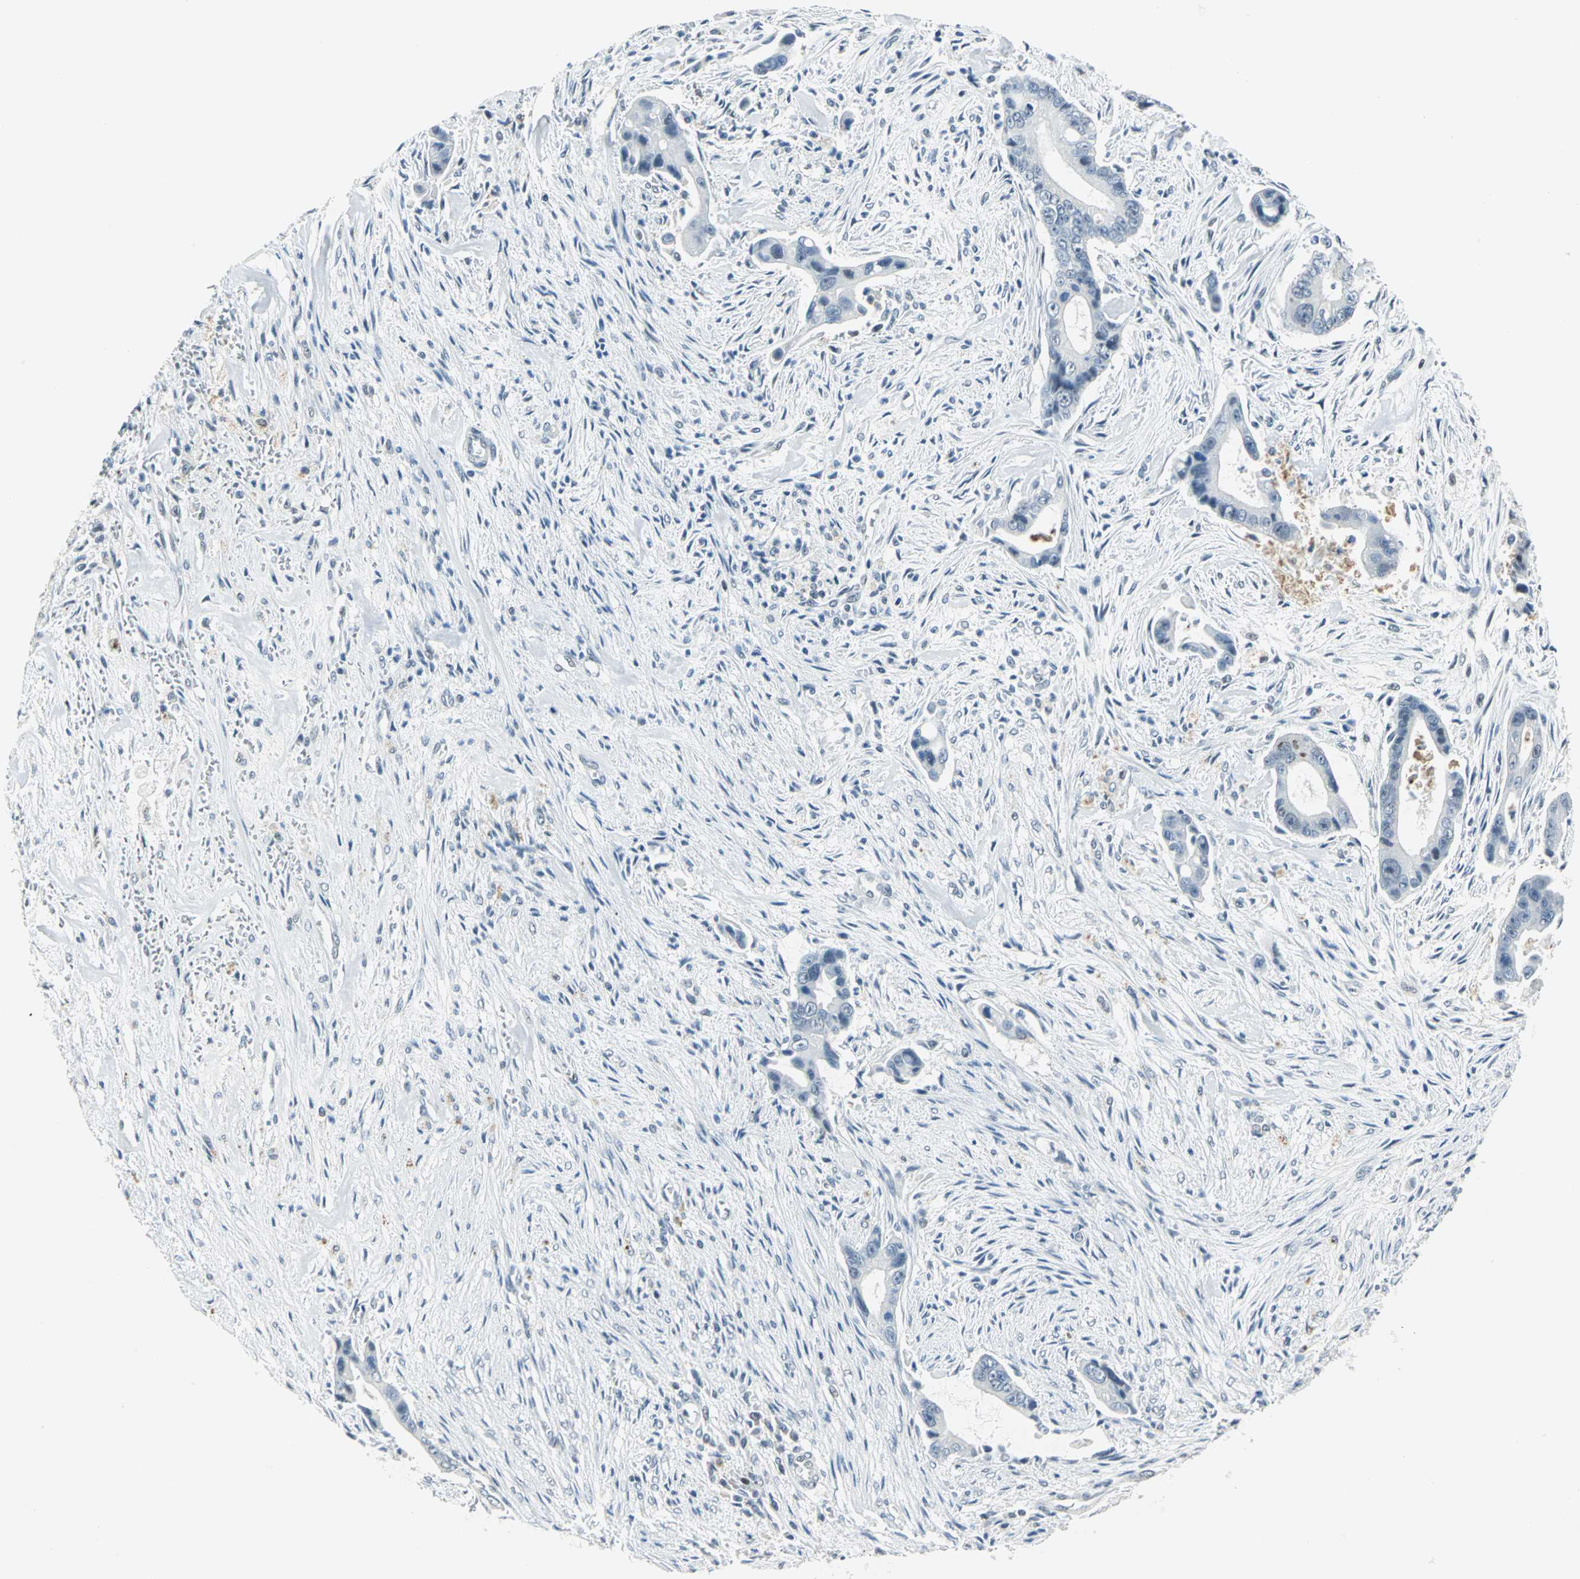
{"staining": {"intensity": "negative", "quantity": "none", "location": "none"}, "tissue": "liver cancer", "cell_type": "Tumor cells", "image_type": "cancer", "snomed": [{"axis": "morphology", "description": "Cholangiocarcinoma"}, {"axis": "topography", "description": "Liver"}], "caption": "Human cholangiocarcinoma (liver) stained for a protein using IHC demonstrates no positivity in tumor cells.", "gene": "RAD17", "patient": {"sex": "female", "age": 55}}